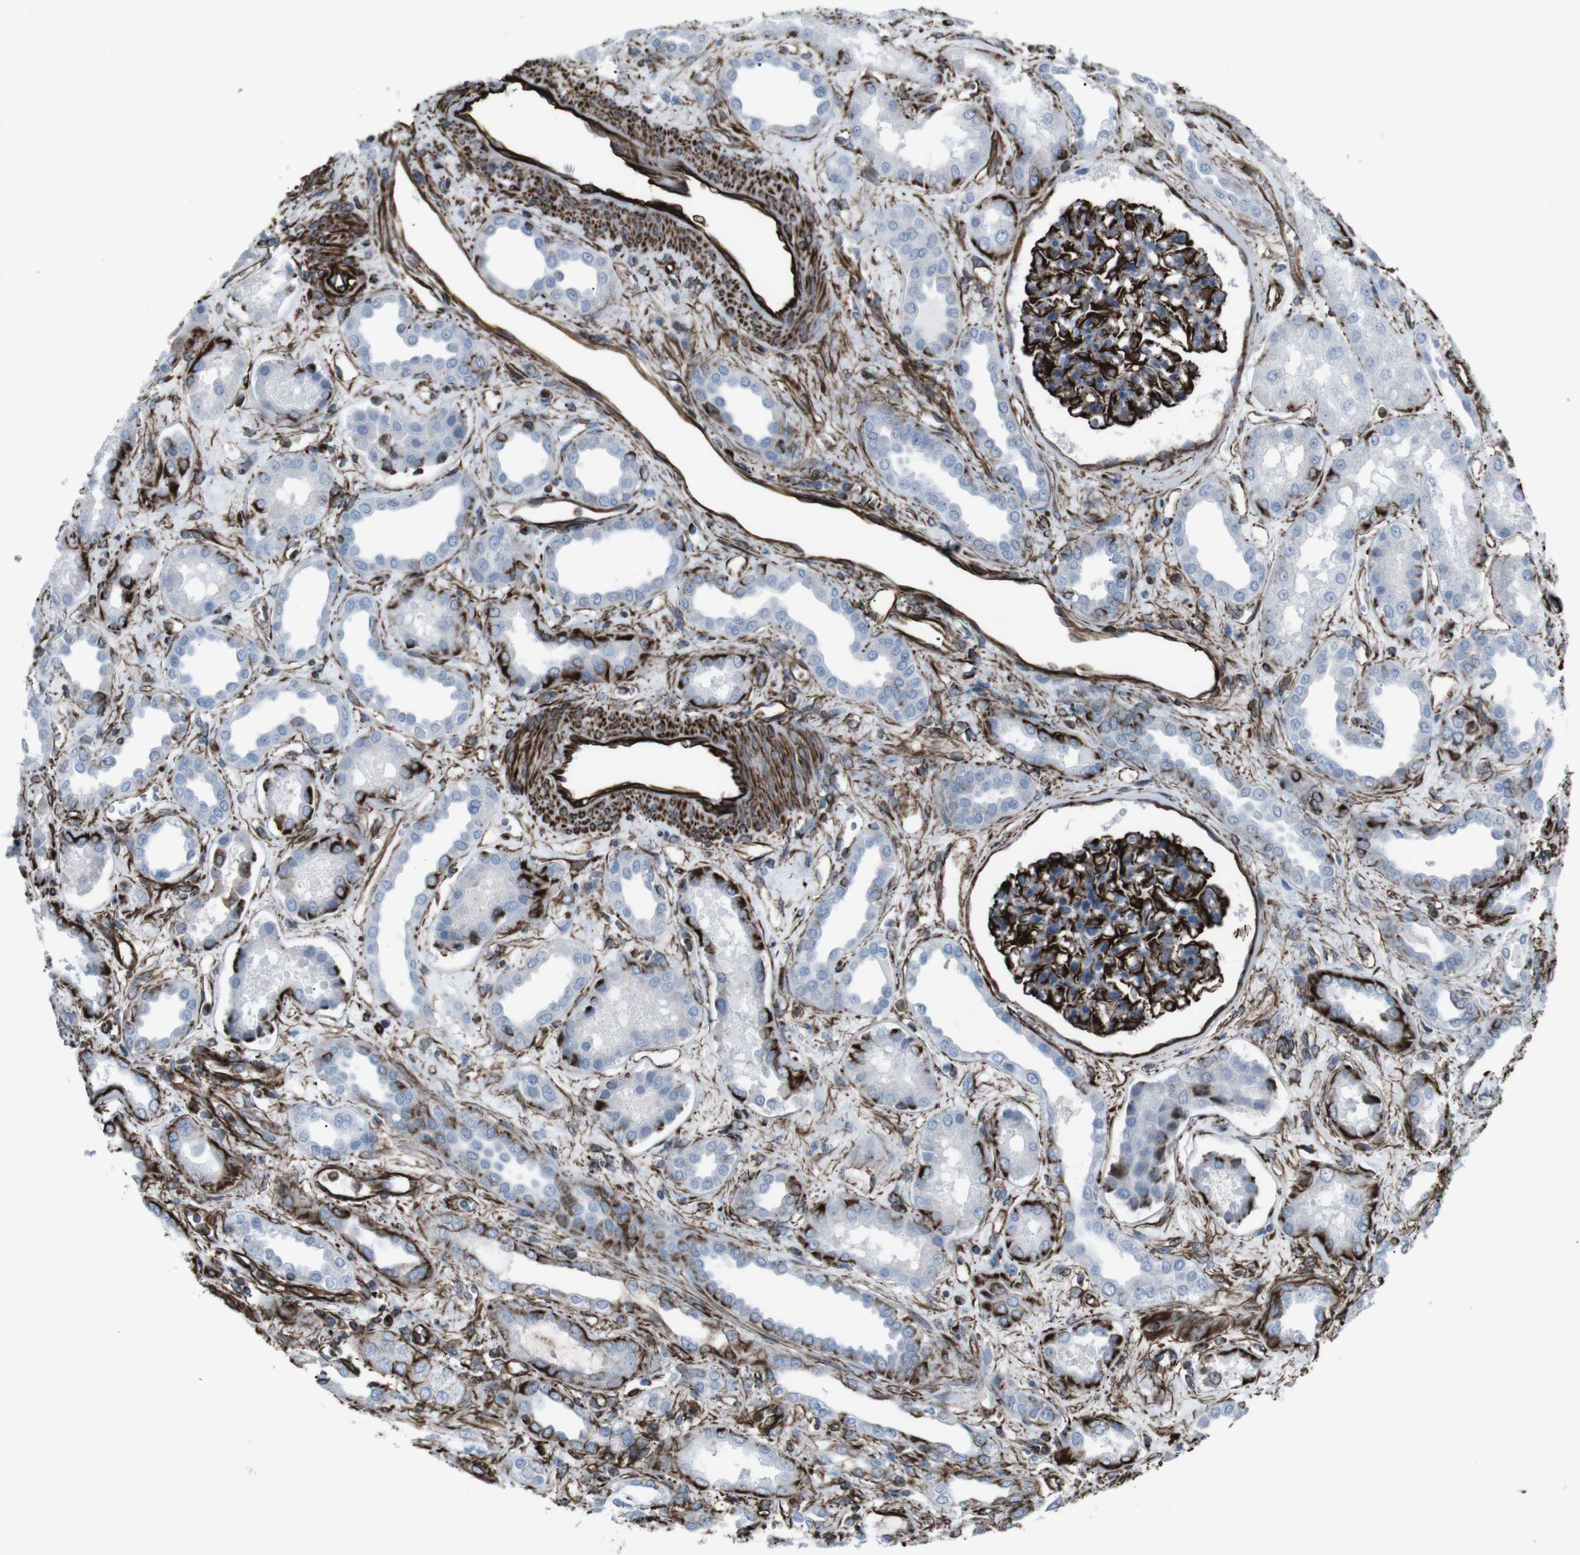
{"staining": {"intensity": "strong", "quantity": ">75%", "location": "cytoplasmic/membranous"}, "tissue": "kidney", "cell_type": "Cells in glomeruli", "image_type": "normal", "snomed": [{"axis": "morphology", "description": "Normal tissue, NOS"}, {"axis": "topography", "description": "Kidney"}], "caption": "Immunohistochemical staining of unremarkable human kidney displays high levels of strong cytoplasmic/membranous expression in about >75% of cells in glomeruli.", "gene": "ZDHHC6", "patient": {"sex": "male", "age": 59}}